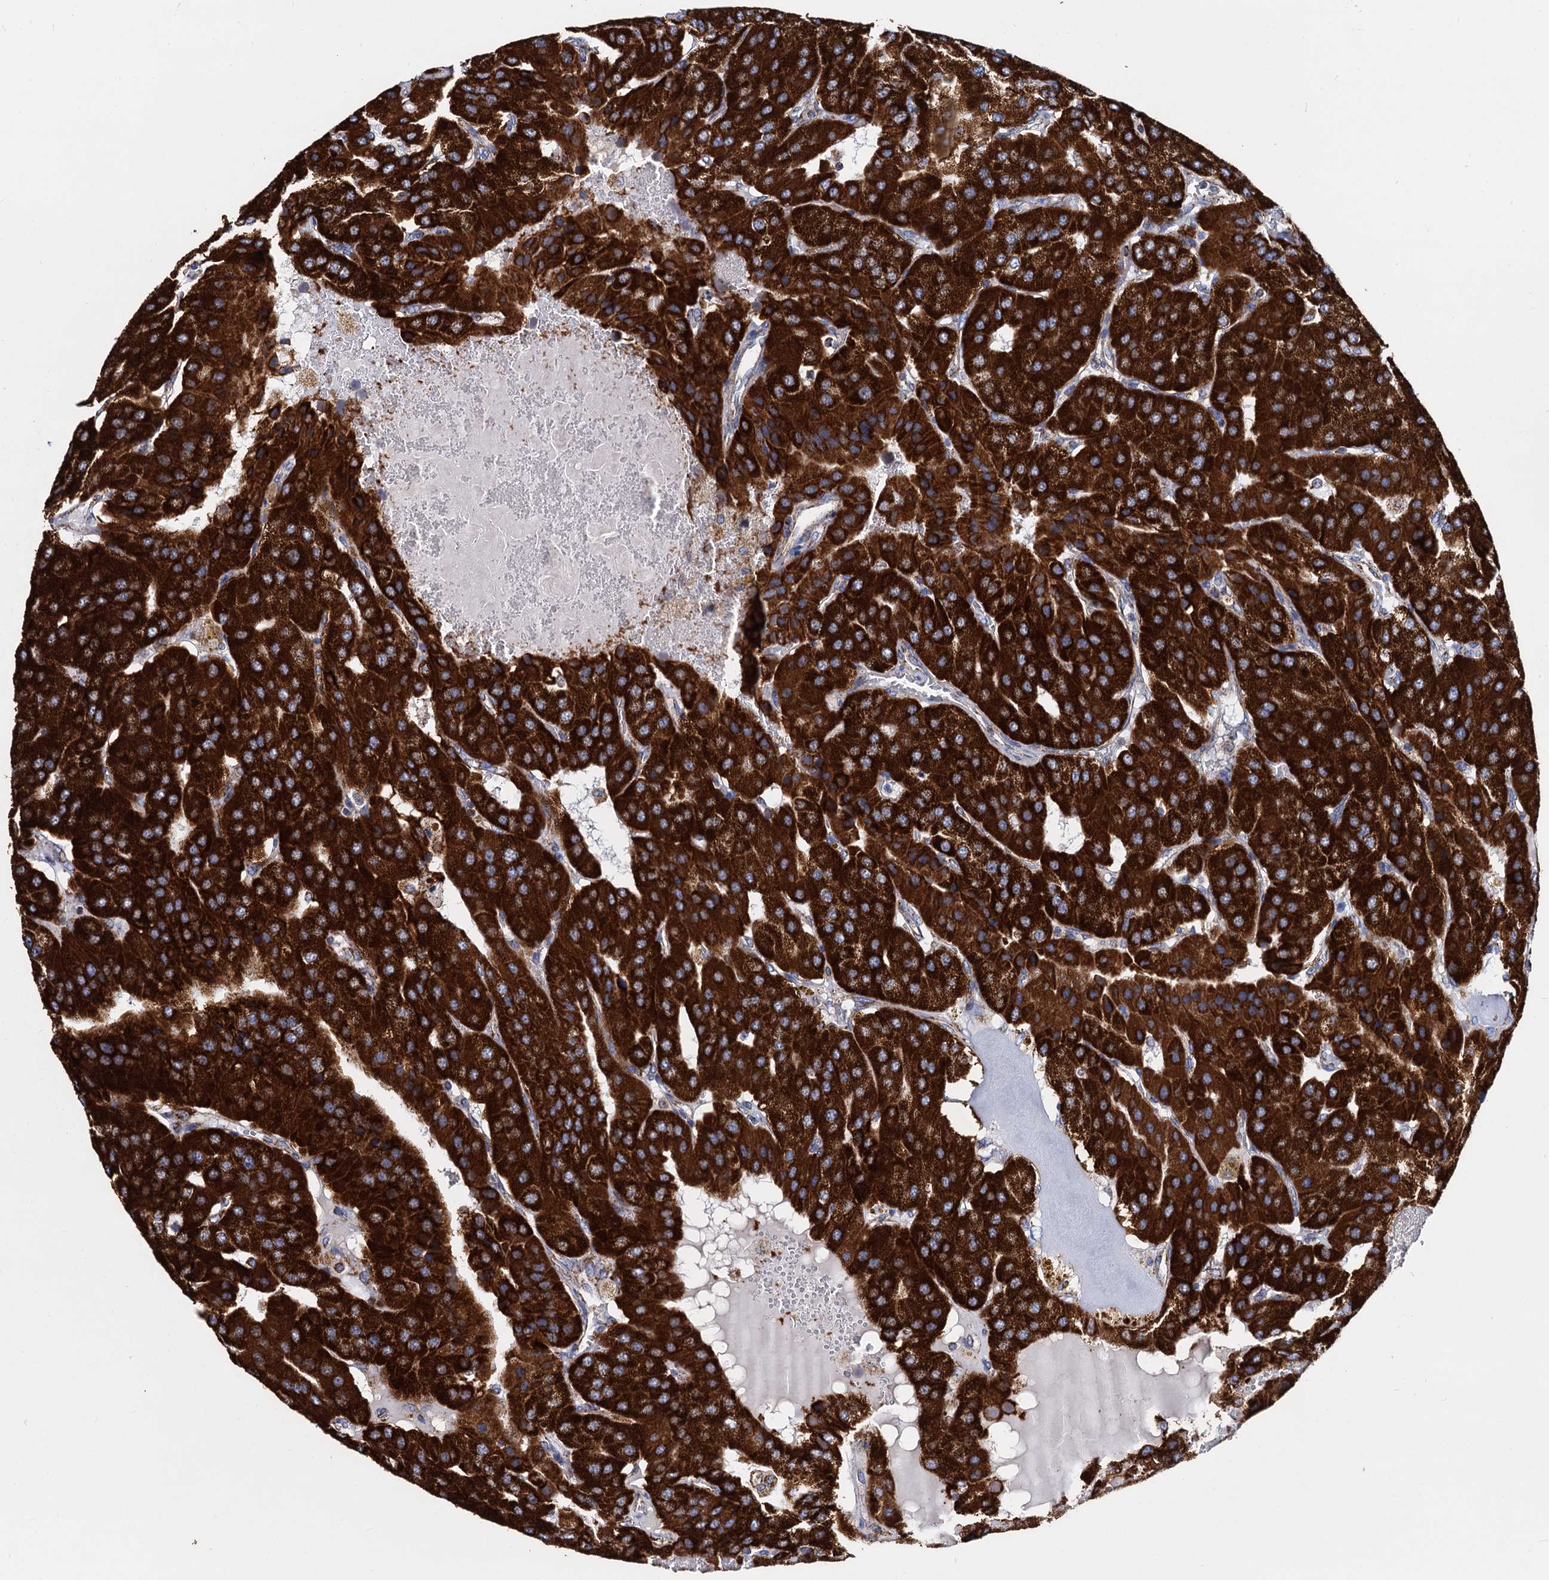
{"staining": {"intensity": "strong", "quantity": ">75%", "location": "cytoplasmic/membranous"}, "tissue": "parathyroid gland", "cell_type": "Glandular cells", "image_type": "normal", "snomed": [{"axis": "morphology", "description": "Normal tissue, NOS"}, {"axis": "morphology", "description": "Adenoma, NOS"}, {"axis": "topography", "description": "Parathyroid gland"}], "caption": "High-power microscopy captured an IHC image of unremarkable parathyroid gland, revealing strong cytoplasmic/membranous positivity in about >75% of glandular cells. (brown staining indicates protein expression, while blue staining denotes nuclei).", "gene": "TIMM10", "patient": {"sex": "female", "age": 86}}